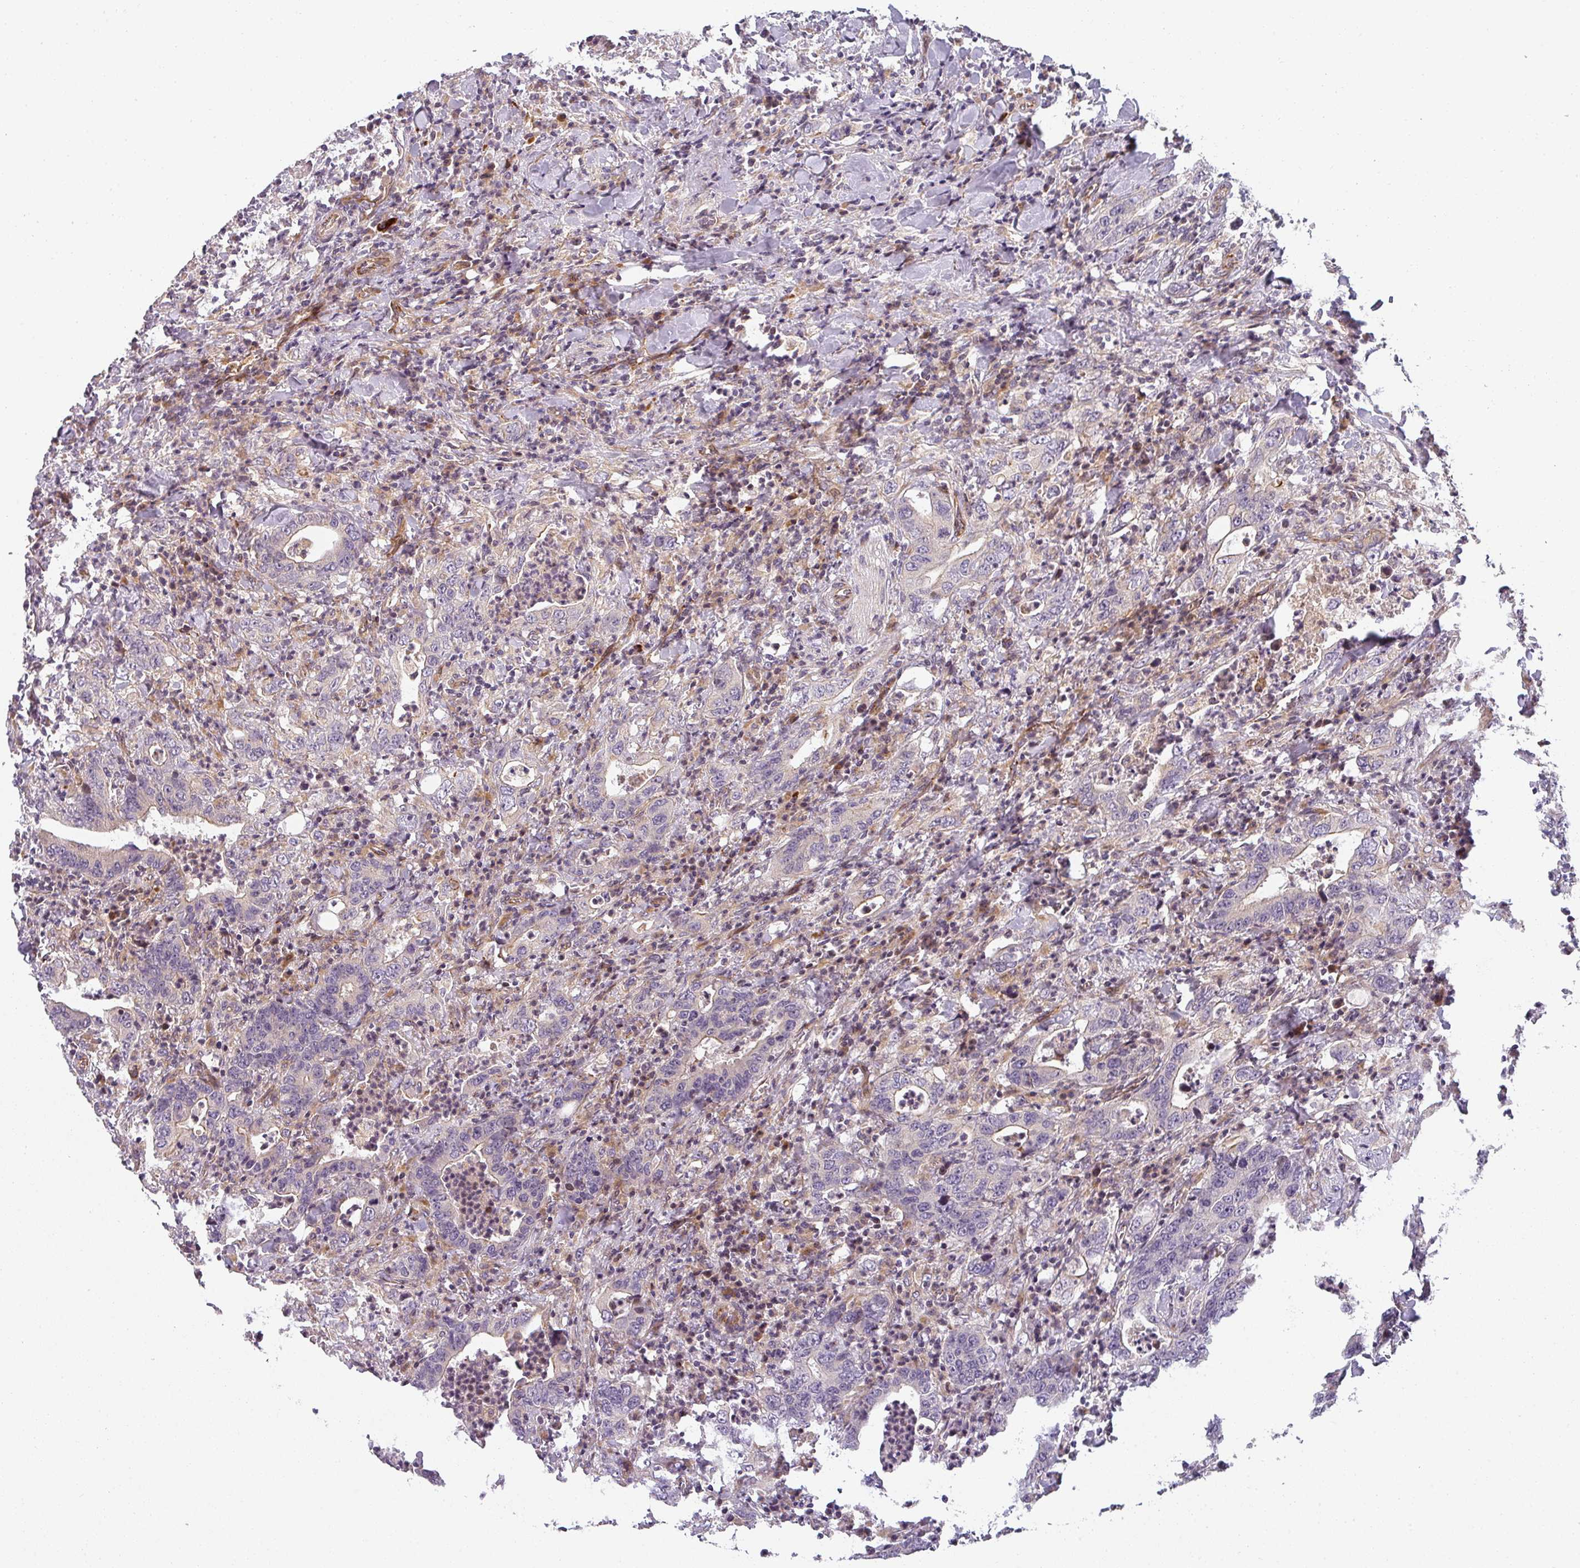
{"staining": {"intensity": "weak", "quantity": "<25%", "location": "cytoplasmic/membranous"}, "tissue": "colorectal cancer", "cell_type": "Tumor cells", "image_type": "cancer", "snomed": [{"axis": "morphology", "description": "Adenocarcinoma, NOS"}, {"axis": "topography", "description": "Colon"}], "caption": "Colorectal adenocarcinoma was stained to show a protein in brown. There is no significant expression in tumor cells.", "gene": "CNOT1", "patient": {"sex": "female", "age": 75}}